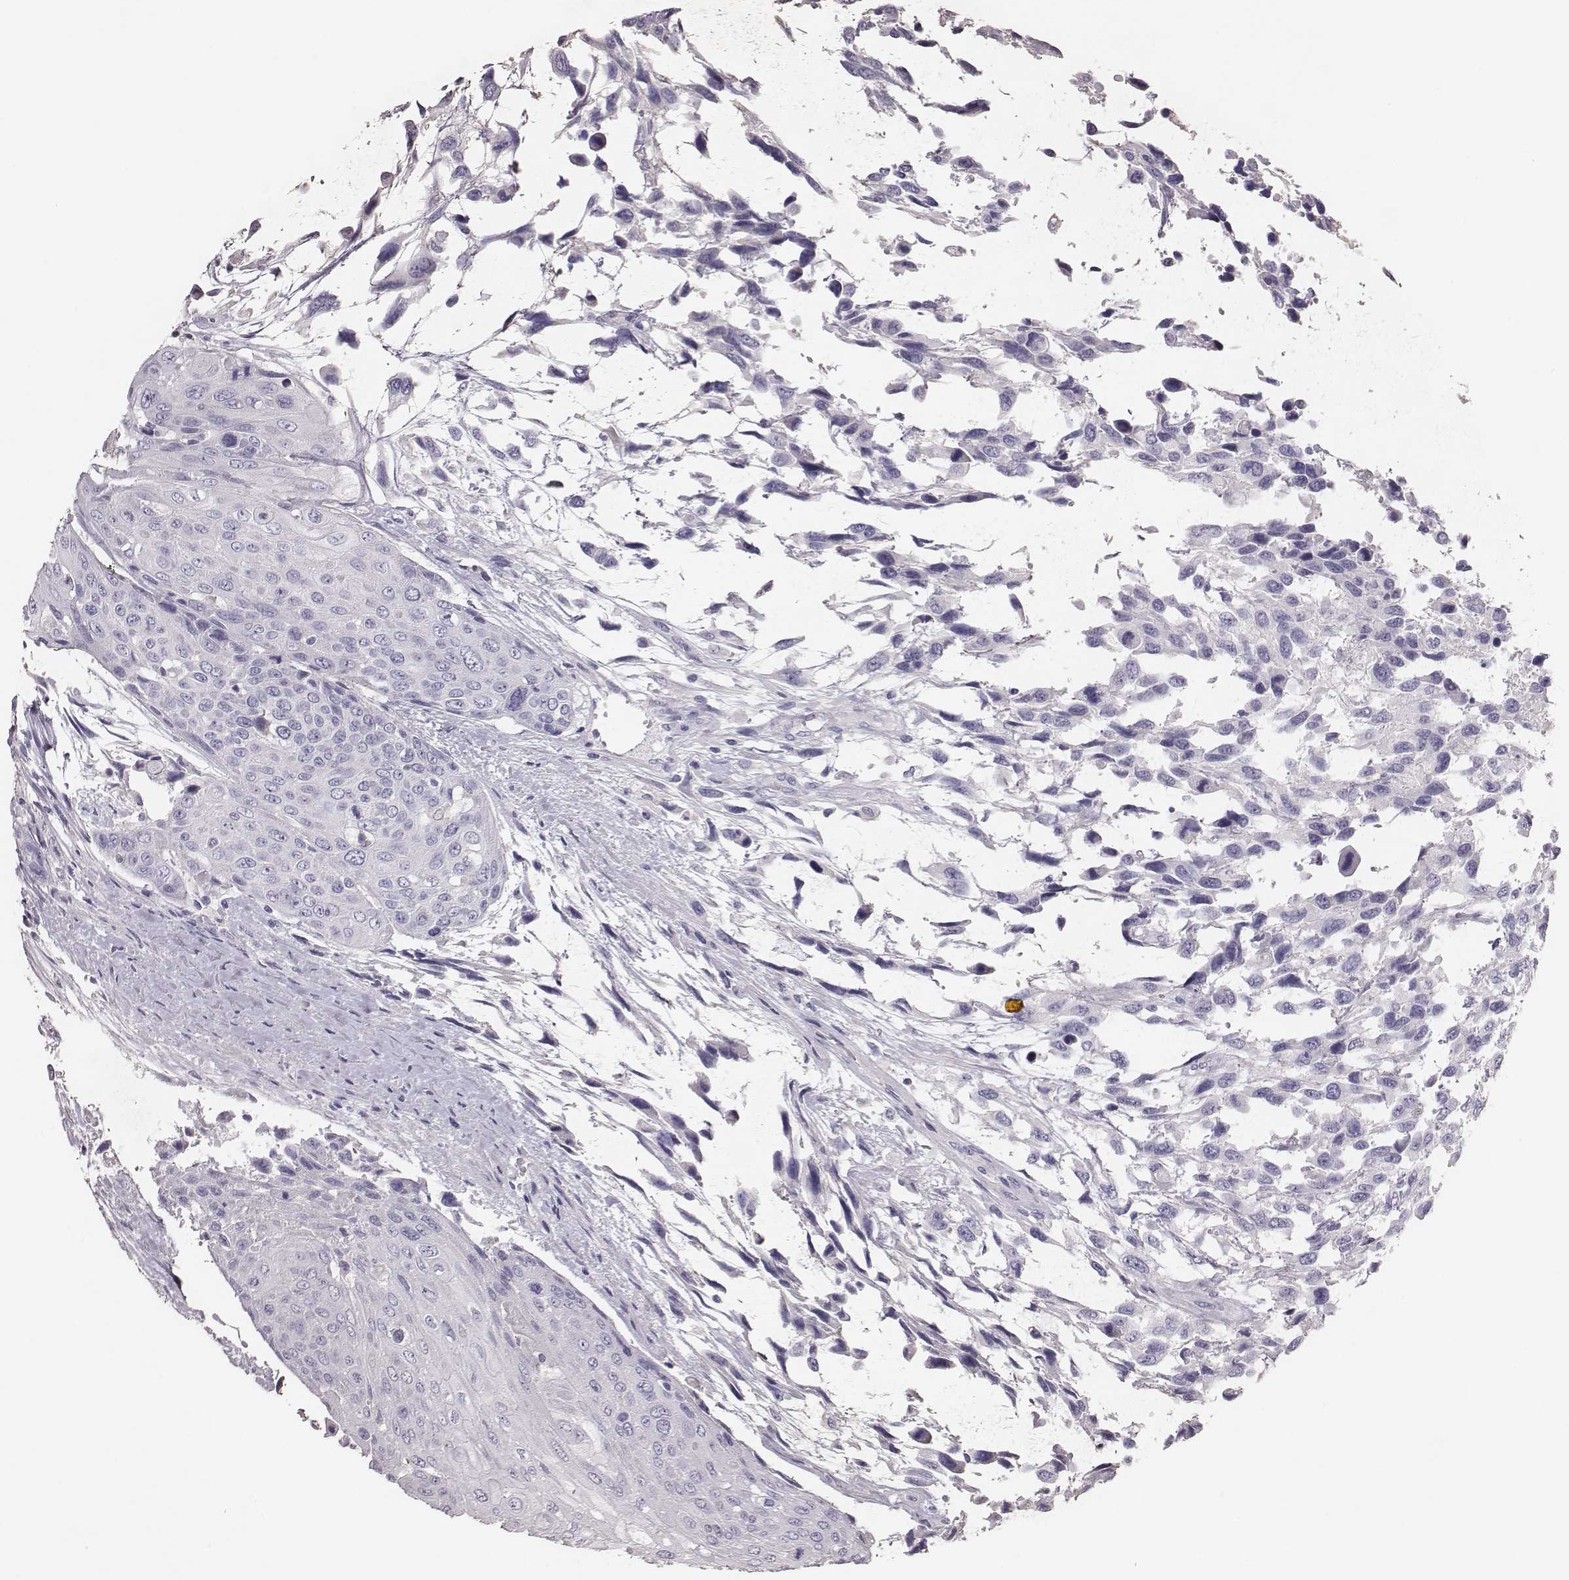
{"staining": {"intensity": "negative", "quantity": "none", "location": "none"}, "tissue": "urothelial cancer", "cell_type": "Tumor cells", "image_type": "cancer", "snomed": [{"axis": "morphology", "description": "Urothelial carcinoma, High grade"}, {"axis": "topography", "description": "Urinary bladder"}], "caption": "Immunohistochemistry (IHC) of high-grade urothelial carcinoma reveals no positivity in tumor cells.", "gene": "P2RY10", "patient": {"sex": "female", "age": 70}}